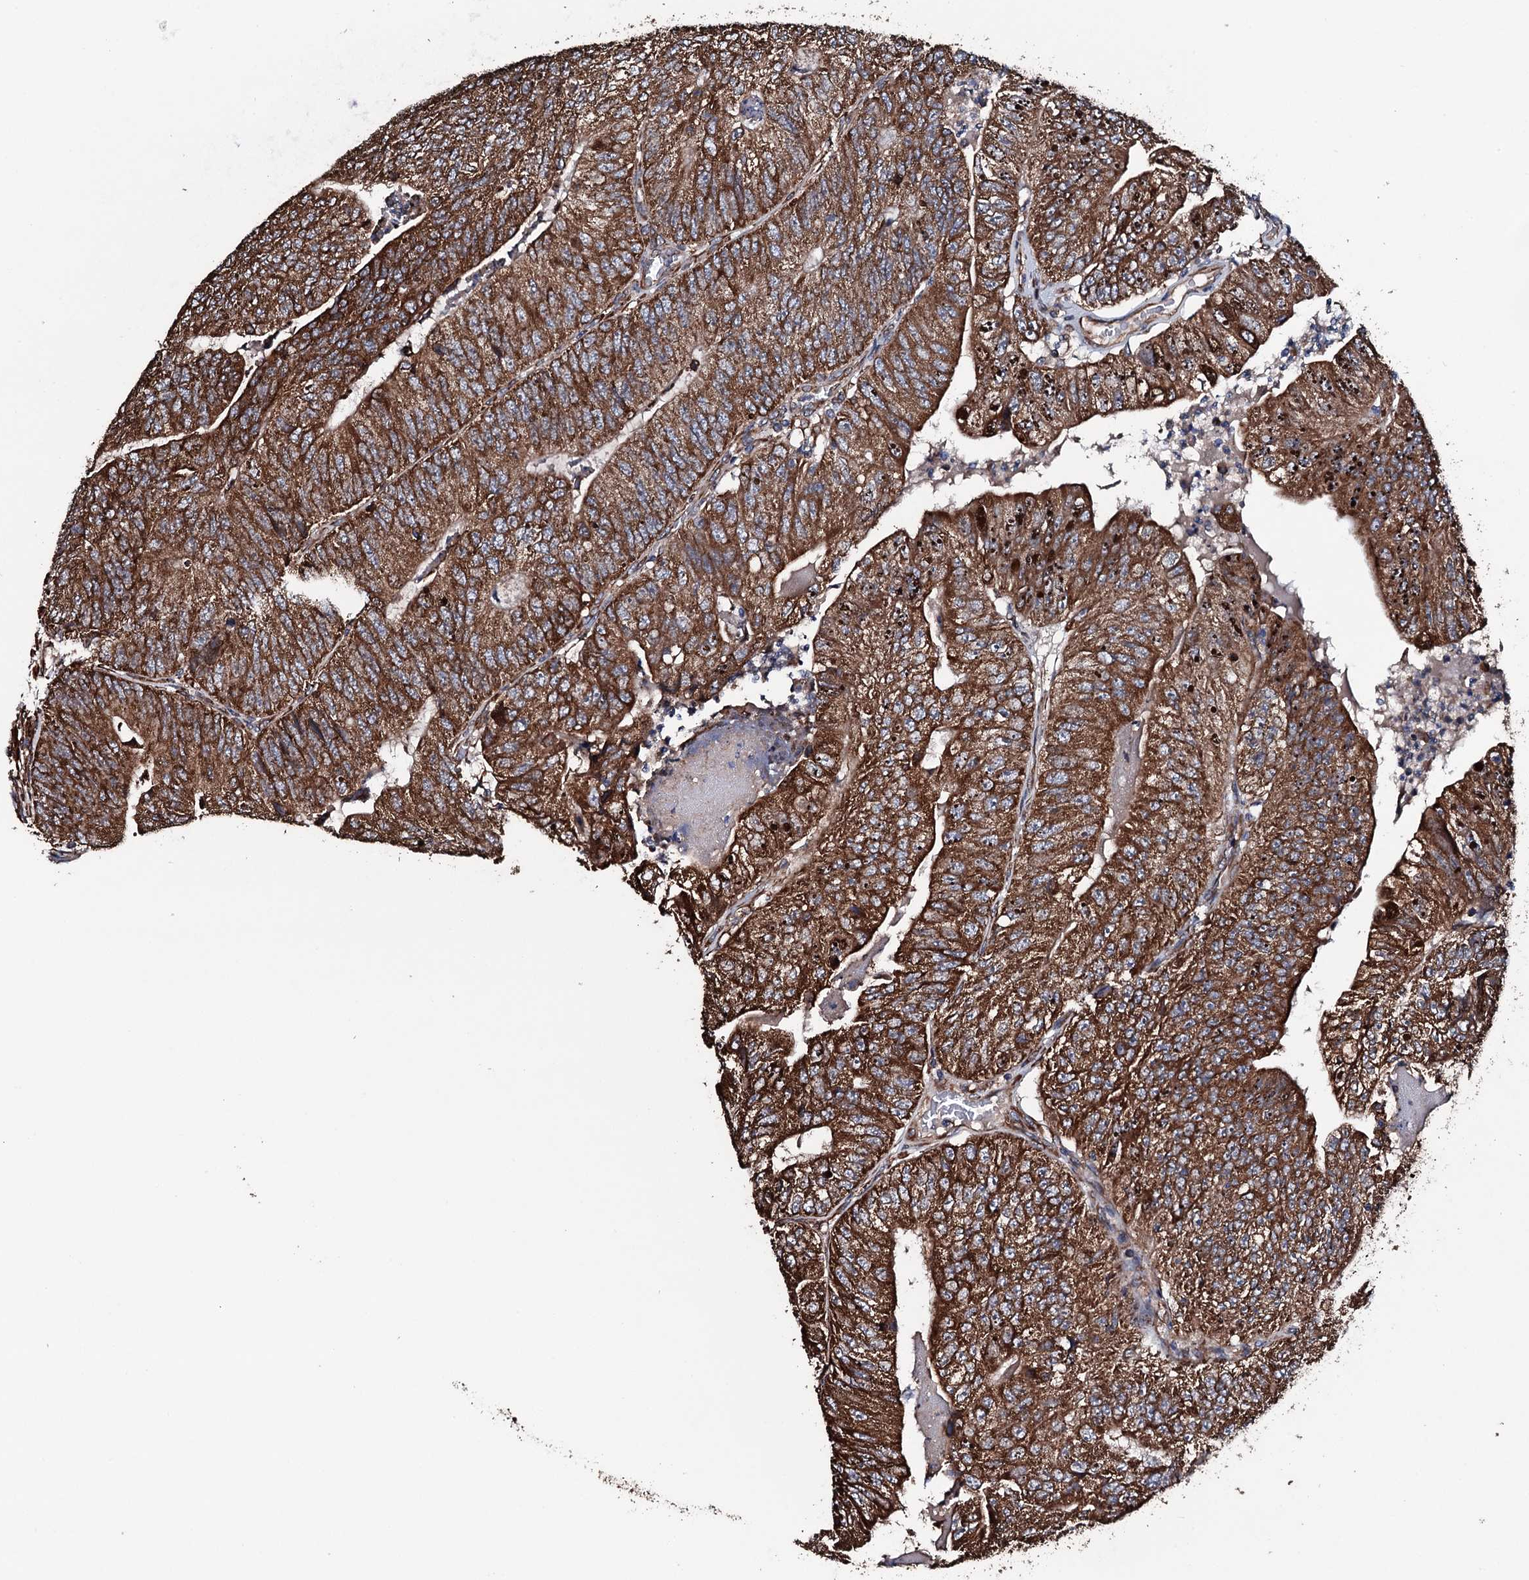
{"staining": {"intensity": "strong", "quantity": ">75%", "location": "cytoplasmic/membranous"}, "tissue": "colorectal cancer", "cell_type": "Tumor cells", "image_type": "cancer", "snomed": [{"axis": "morphology", "description": "Adenocarcinoma, NOS"}, {"axis": "topography", "description": "Colon"}], "caption": "Strong cytoplasmic/membranous expression is identified in about >75% of tumor cells in colorectal adenocarcinoma.", "gene": "RAB12", "patient": {"sex": "female", "age": 67}}